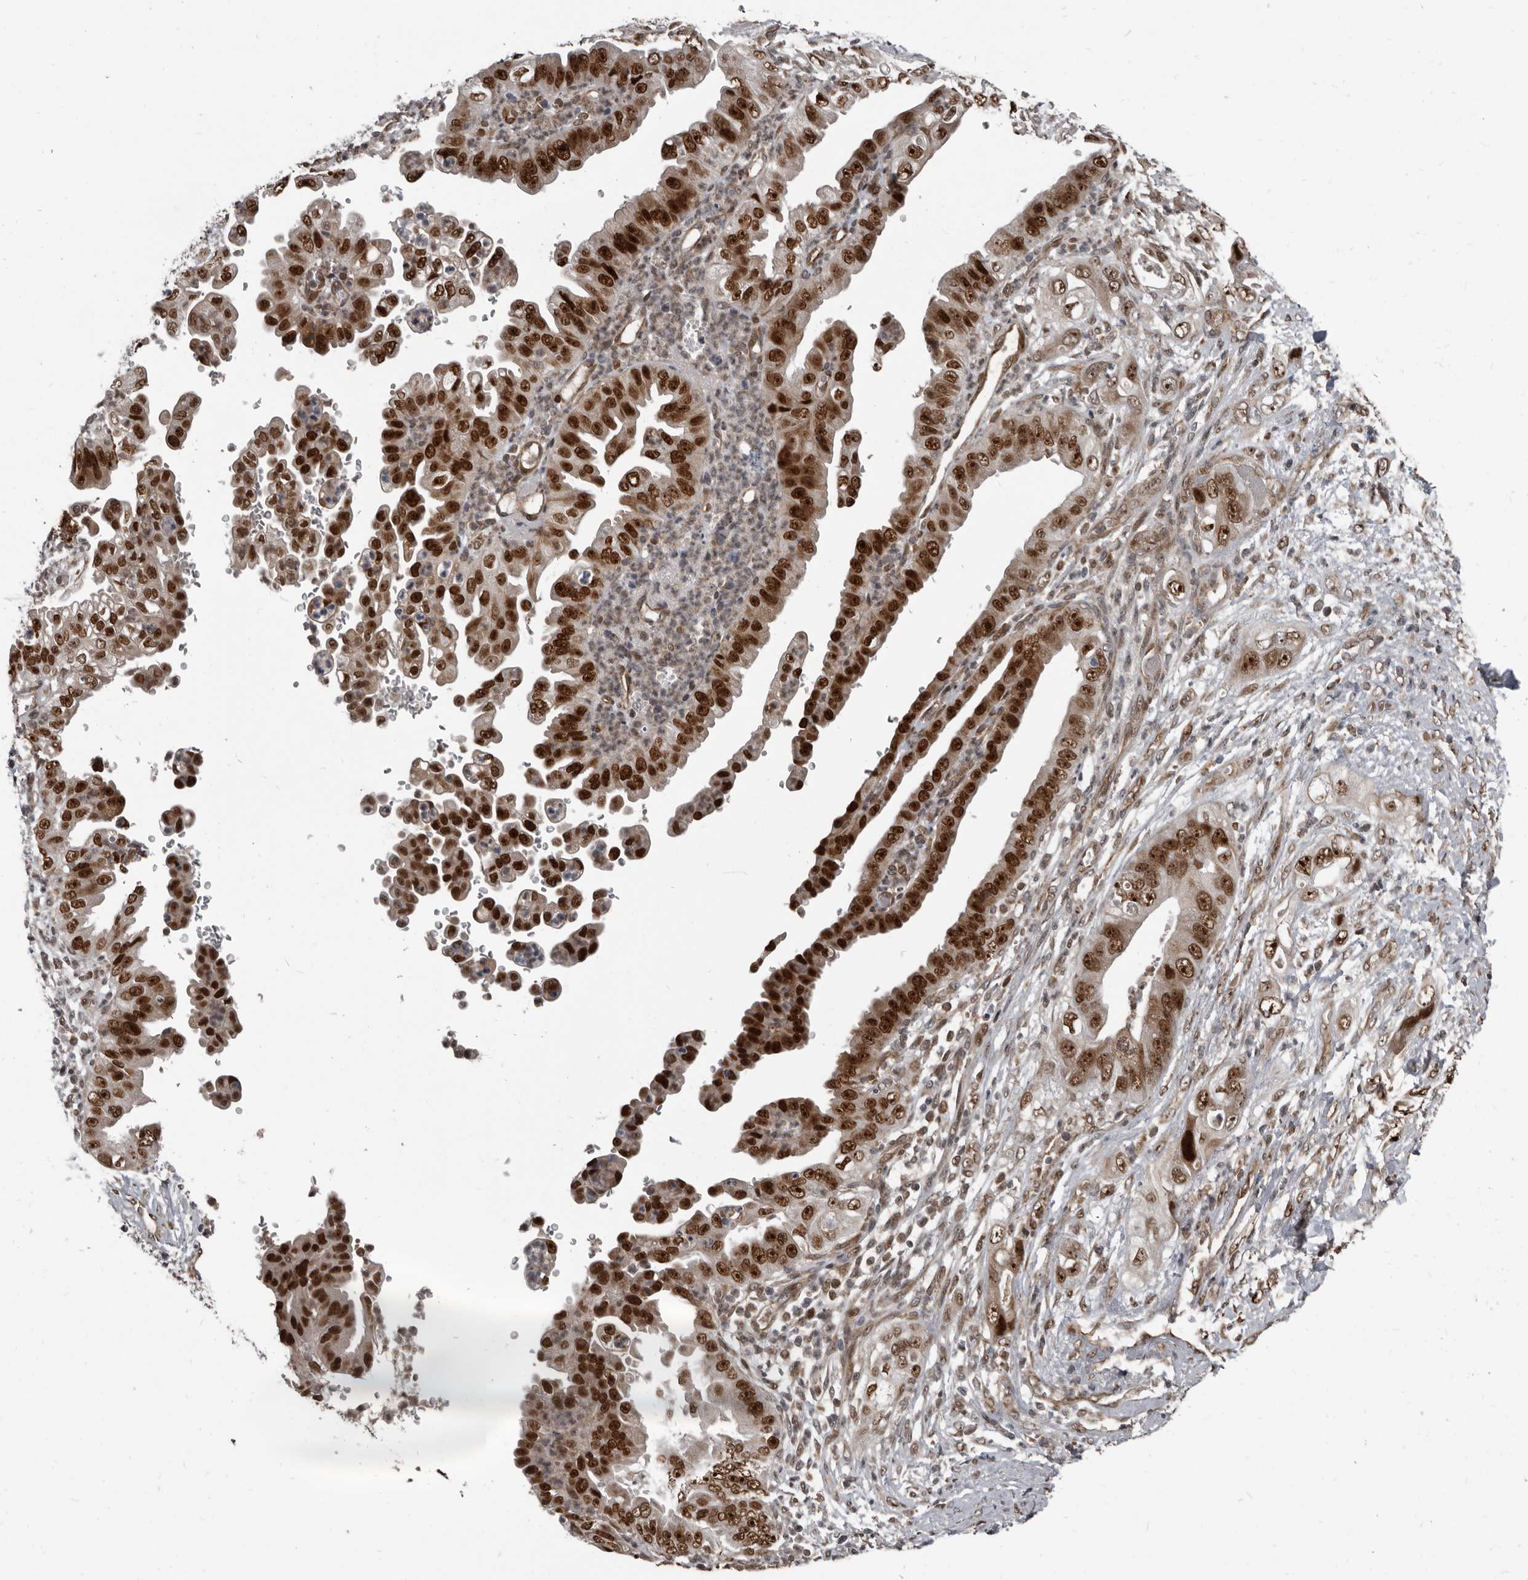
{"staining": {"intensity": "strong", "quantity": ">75%", "location": "nuclear"}, "tissue": "pancreatic cancer", "cell_type": "Tumor cells", "image_type": "cancer", "snomed": [{"axis": "morphology", "description": "Adenocarcinoma, NOS"}, {"axis": "topography", "description": "Pancreas"}], "caption": "Adenocarcinoma (pancreatic) stained for a protein (brown) demonstrates strong nuclear positive staining in about >75% of tumor cells.", "gene": "CHD1L", "patient": {"sex": "female", "age": 78}}